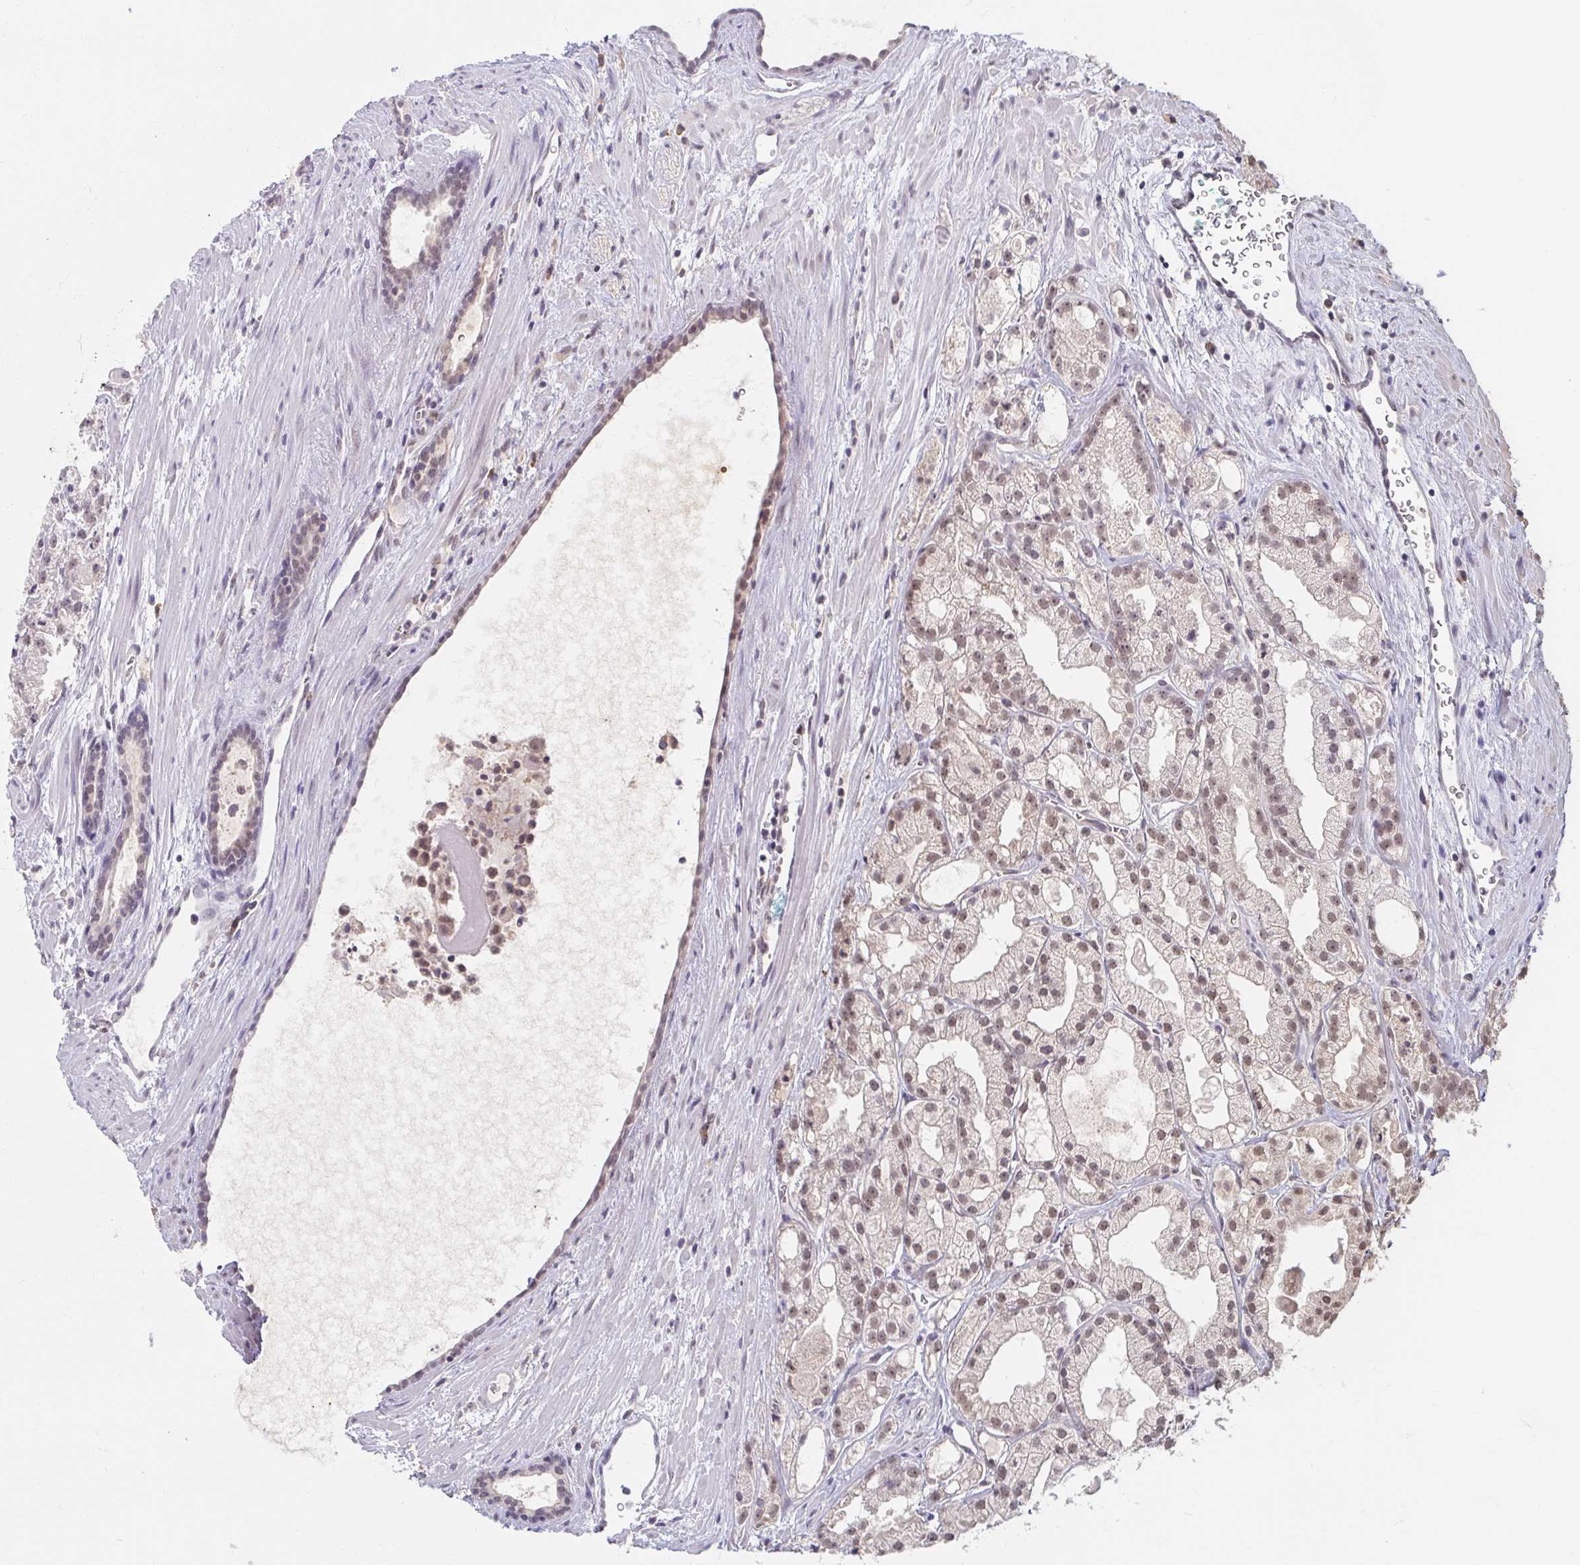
{"staining": {"intensity": "weak", "quantity": "25%-75%", "location": "nuclear"}, "tissue": "prostate cancer", "cell_type": "Tumor cells", "image_type": "cancer", "snomed": [{"axis": "morphology", "description": "Adenocarcinoma, High grade"}, {"axis": "topography", "description": "Prostate"}], "caption": "Prostate cancer was stained to show a protein in brown. There is low levels of weak nuclear staining in approximately 25%-75% of tumor cells. (brown staining indicates protein expression, while blue staining denotes nuclei).", "gene": "DDN", "patient": {"sex": "male", "age": 68}}